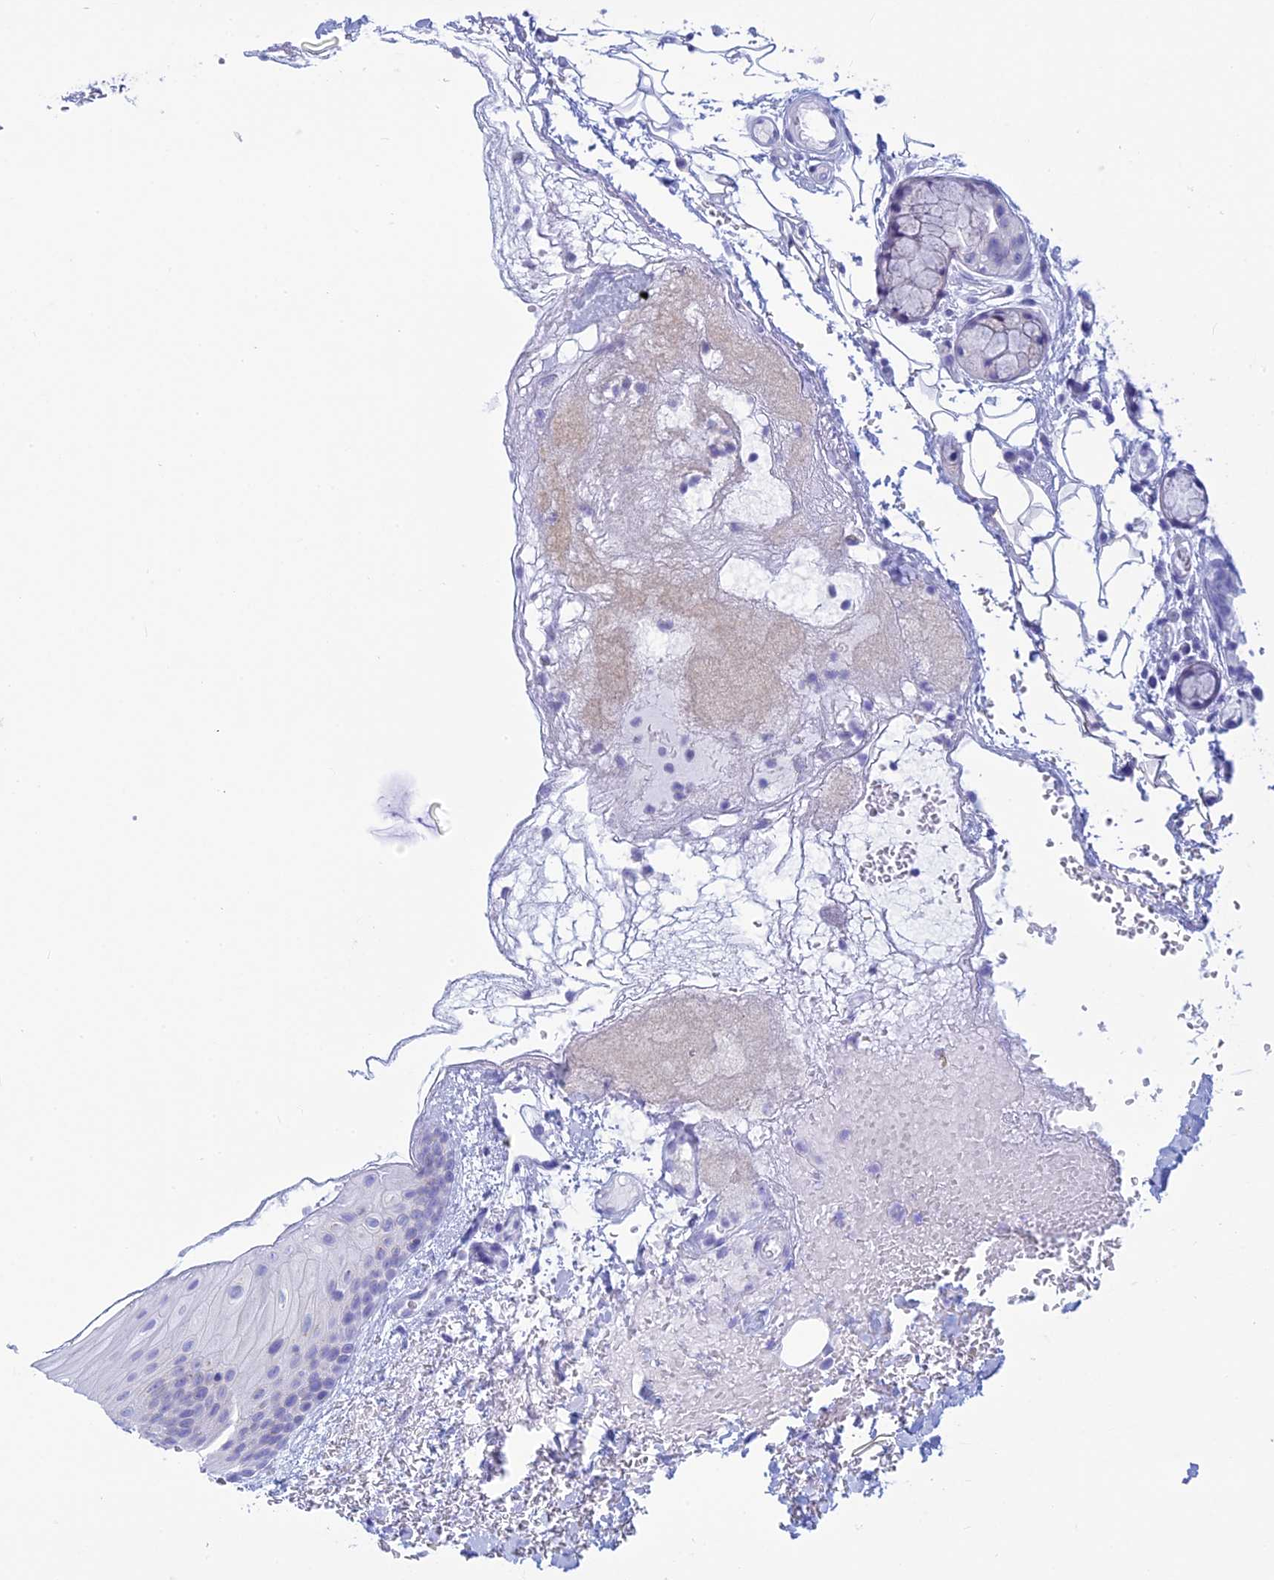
{"staining": {"intensity": "weak", "quantity": "<25%", "location": "cytoplasmic/membranous"}, "tissue": "oral mucosa", "cell_type": "Squamous epithelial cells", "image_type": "normal", "snomed": [{"axis": "morphology", "description": "Normal tissue, NOS"}, {"axis": "topography", "description": "Oral tissue"}], "caption": "Immunohistochemistry histopathology image of normal oral mucosa stained for a protein (brown), which demonstrates no staining in squamous epithelial cells.", "gene": "CLINT1", "patient": {"sex": "female", "age": 70}}